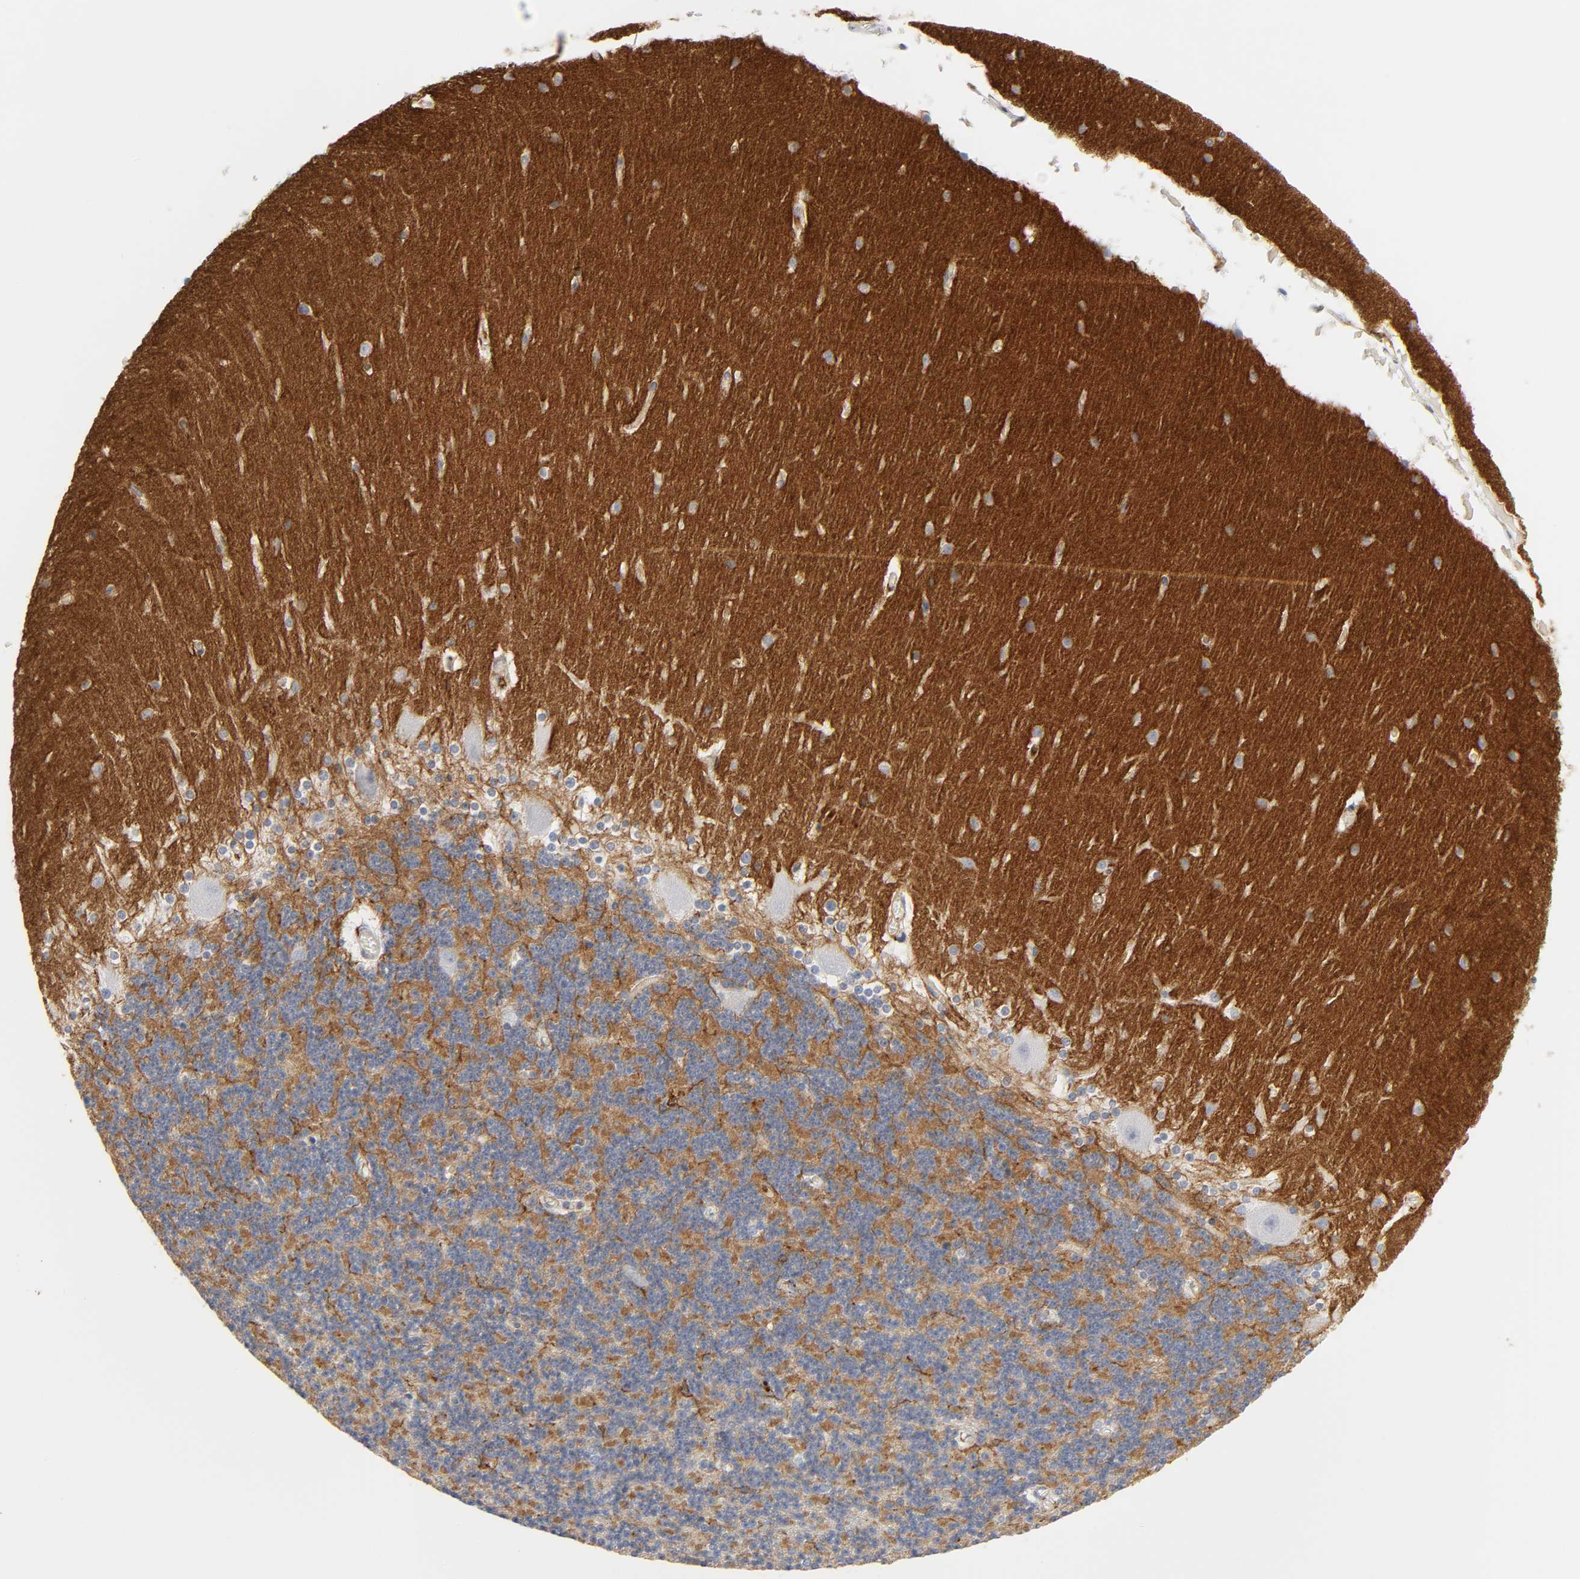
{"staining": {"intensity": "moderate", "quantity": "<25%", "location": "cytoplasmic/membranous"}, "tissue": "cerebellum", "cell_type": "Cells in granular layer", "image_type": "normal", "snomed": [{"axis": "morphology", "description": "Normal tissue, NOS"}, {"axis": "topography", "description": "Cerebellum"}], "caption": "This micrograph shows immunohistochemistry (IHC) staining of benign cerebellum, with low moderate cytoplasmic/membranous expression in about <25% of cells in granular layer.", "gene": "LYN", "patient": {"sex": "female", "age": 19}}